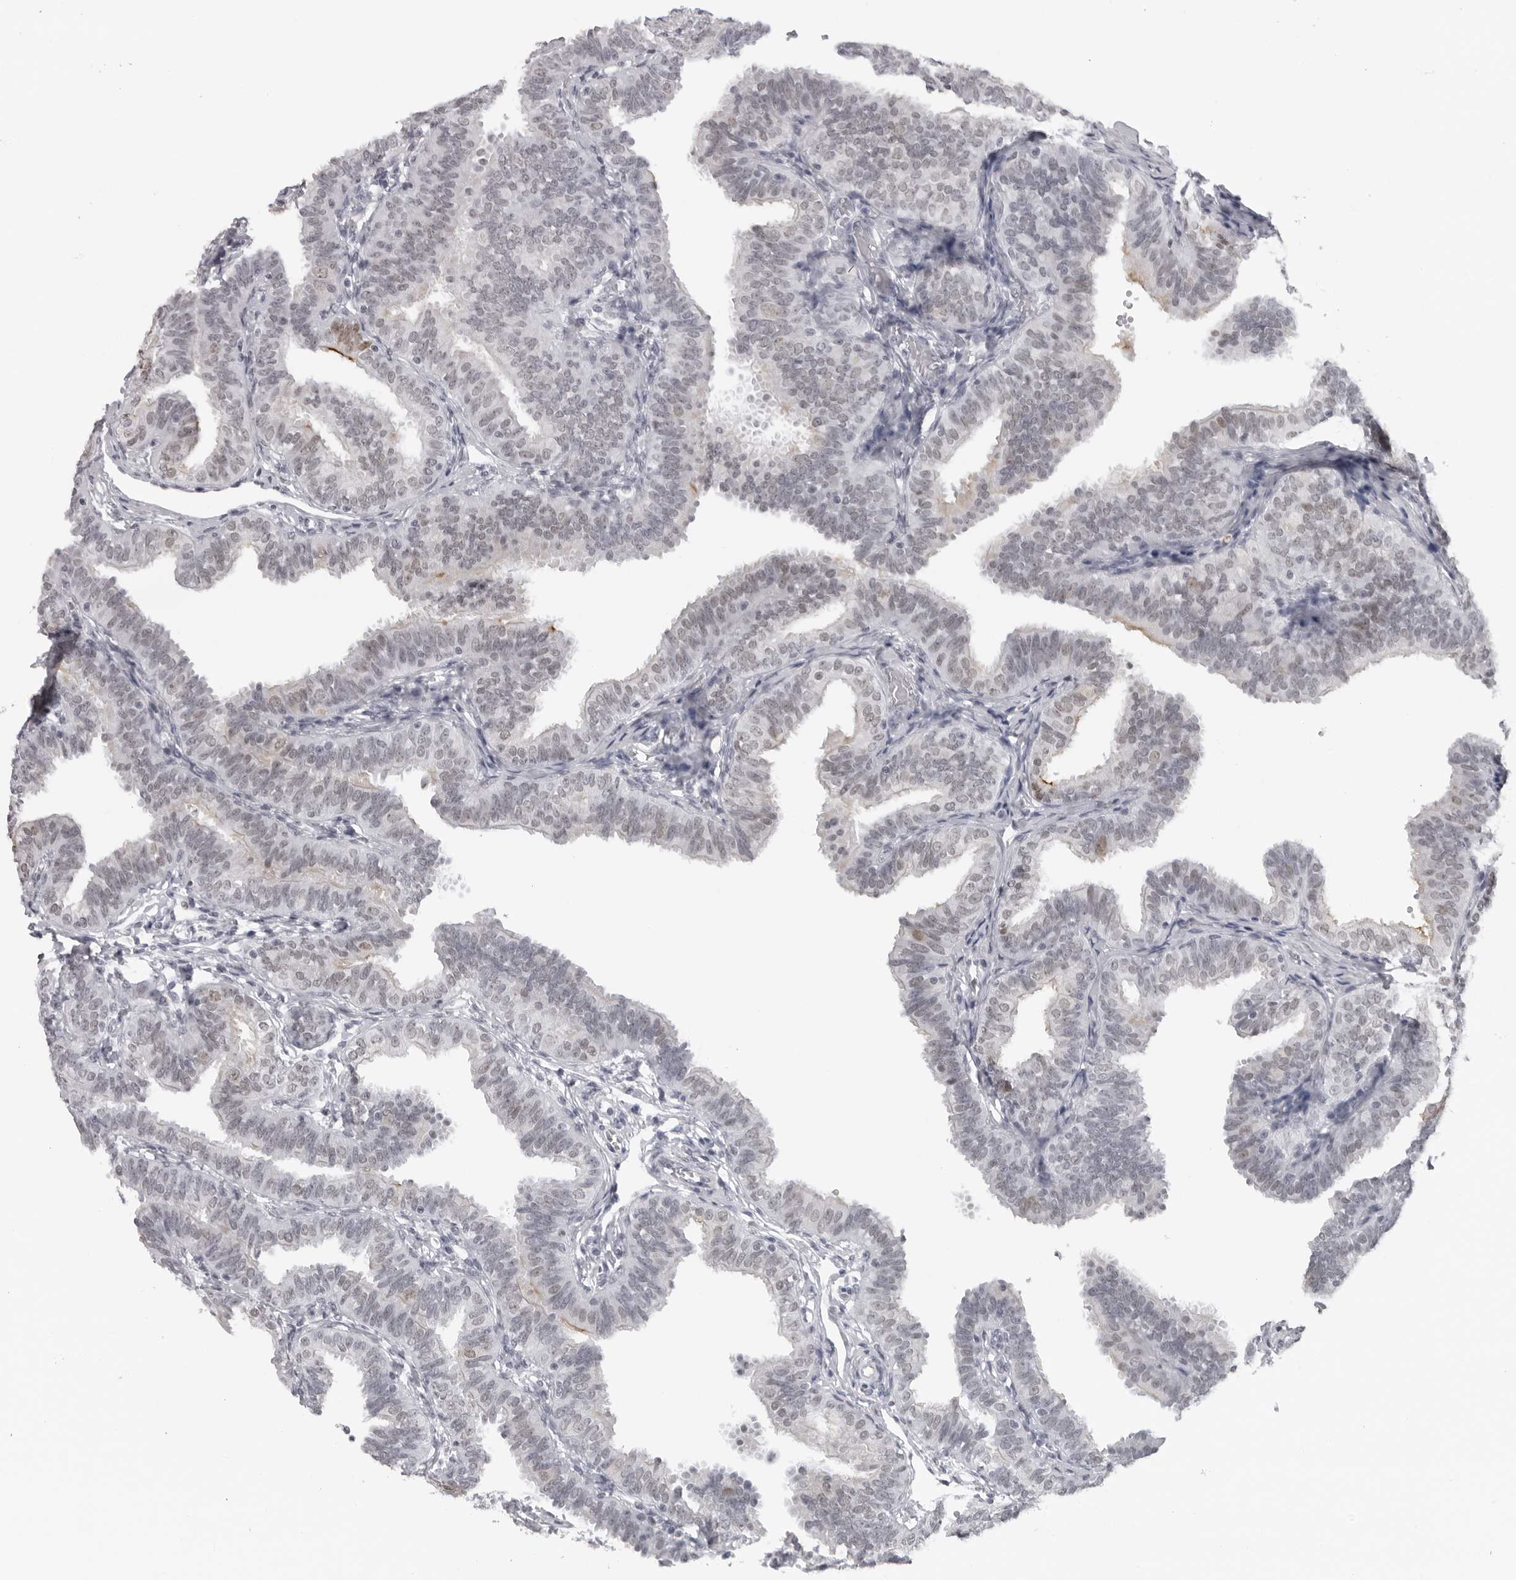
{"staining": {"intensity": "weak", "quantity": "25%-75%", "location": "cytoplasmic/membranous,nuclear"}, "tissue": "fallopian tube", "cell_type": "Glandular cells", "image_type": "normal", "snomed": [{"axis": "morphology", "description": "Normal tissue, NOS"}, {"axis": "topography", "description": "Fallopian tube"}], "caption": "Immunohistochemistry (IHC) image of normal human fallopian tube stained for a protein (brown), which reveals low levels of weak cytoplasmic/membranous,nuclear staining in approximately 25%-75% of glandular cells.", "gene": "ESPN", "patient": {"sex": "female", "age": 35}}